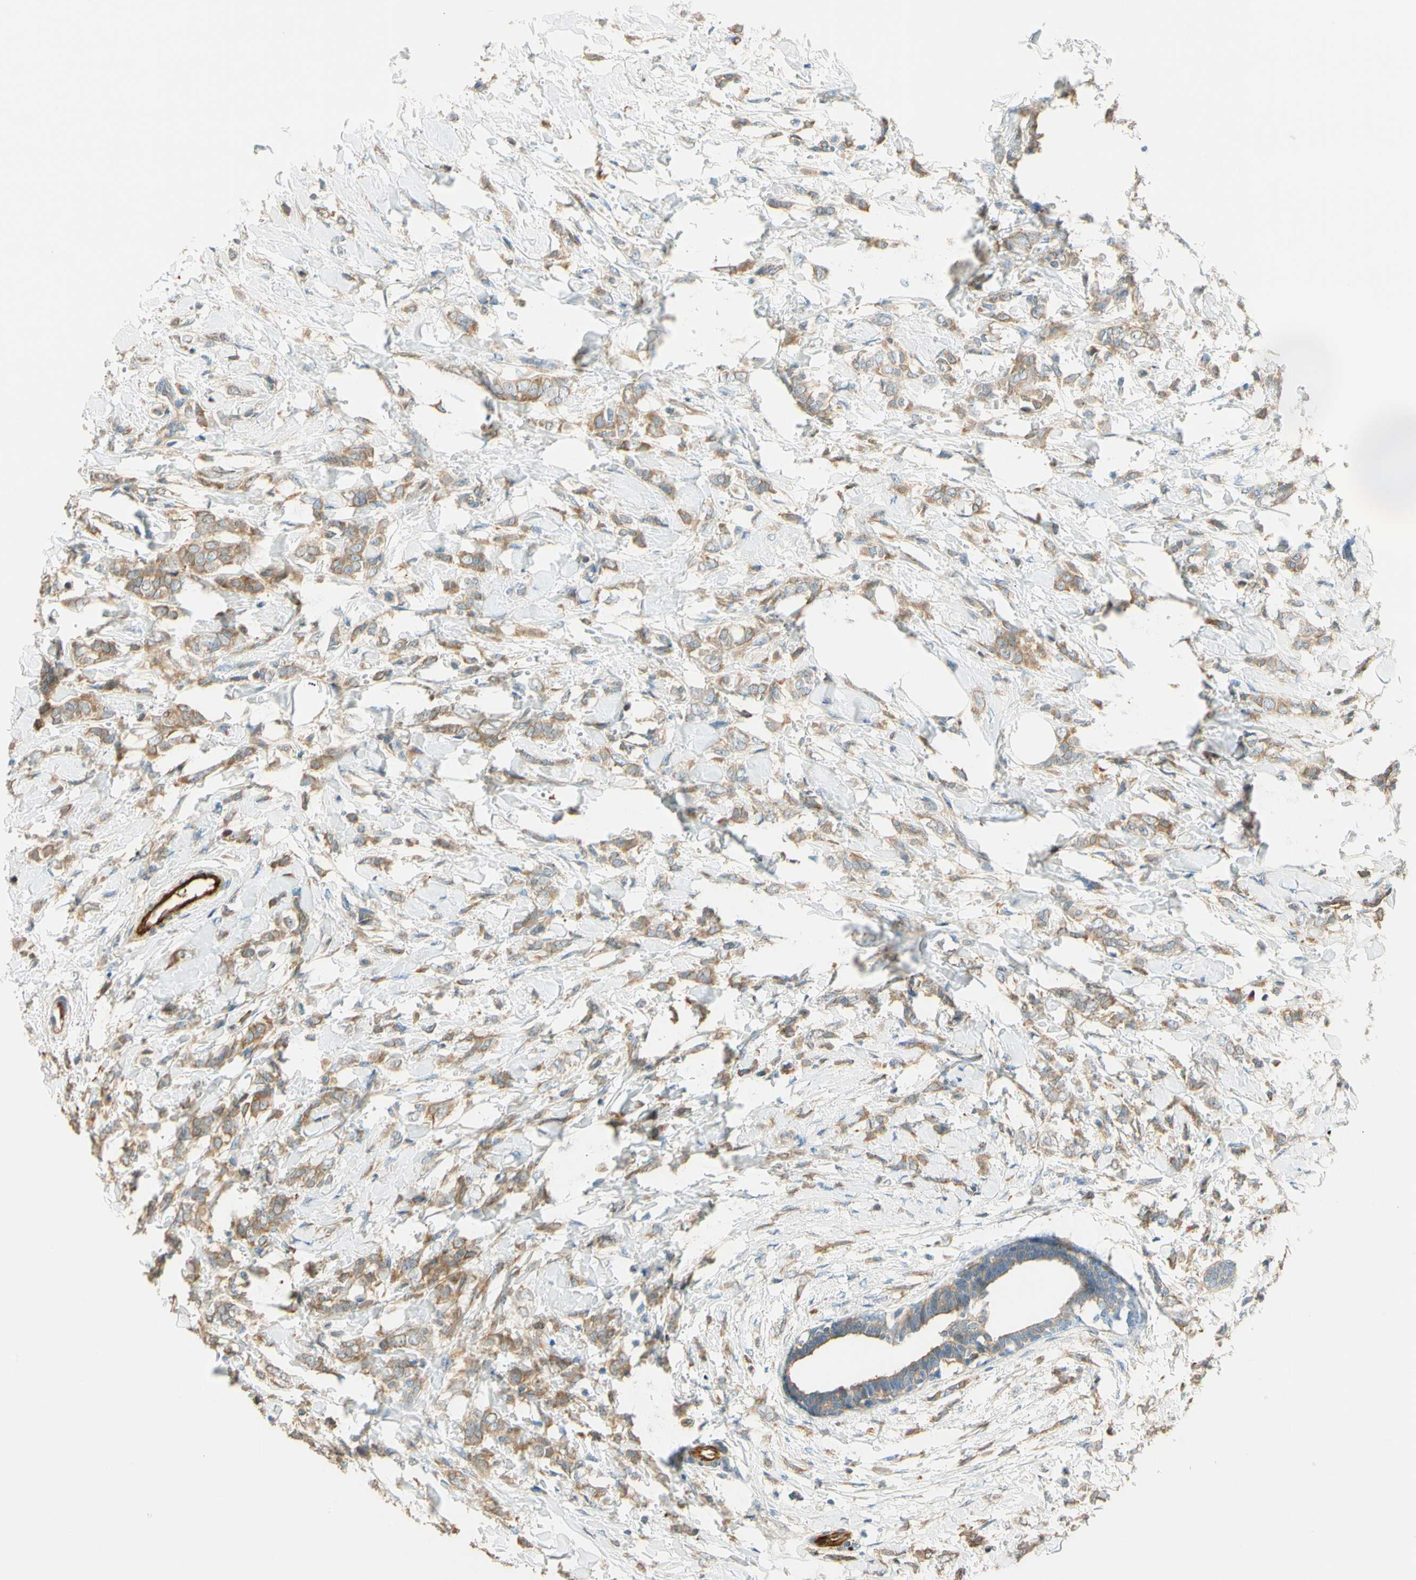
{"staining": {"intensity": "moderate", "quantity": ">75%", "location": "cytoplasmic/membranous"}, "tissue": "breast cancer", "cell_type": "Tumor cells", "image_type": "cancer", "snomed": [{"axis": "morphology", "description": "Lobular carcinoma, in situ"}, {"axis": "morphology", "description": "Lobular carcinoma"}, {"axis": "topography", "description": "Breast"}], "caption": "An image of human breast cancer stained for a protein exhibits moderate cytoplasmic/membranous brown staining in tumor cells.", "gene": "PARP14", "patient": {"sex": "female", "age": 41}}